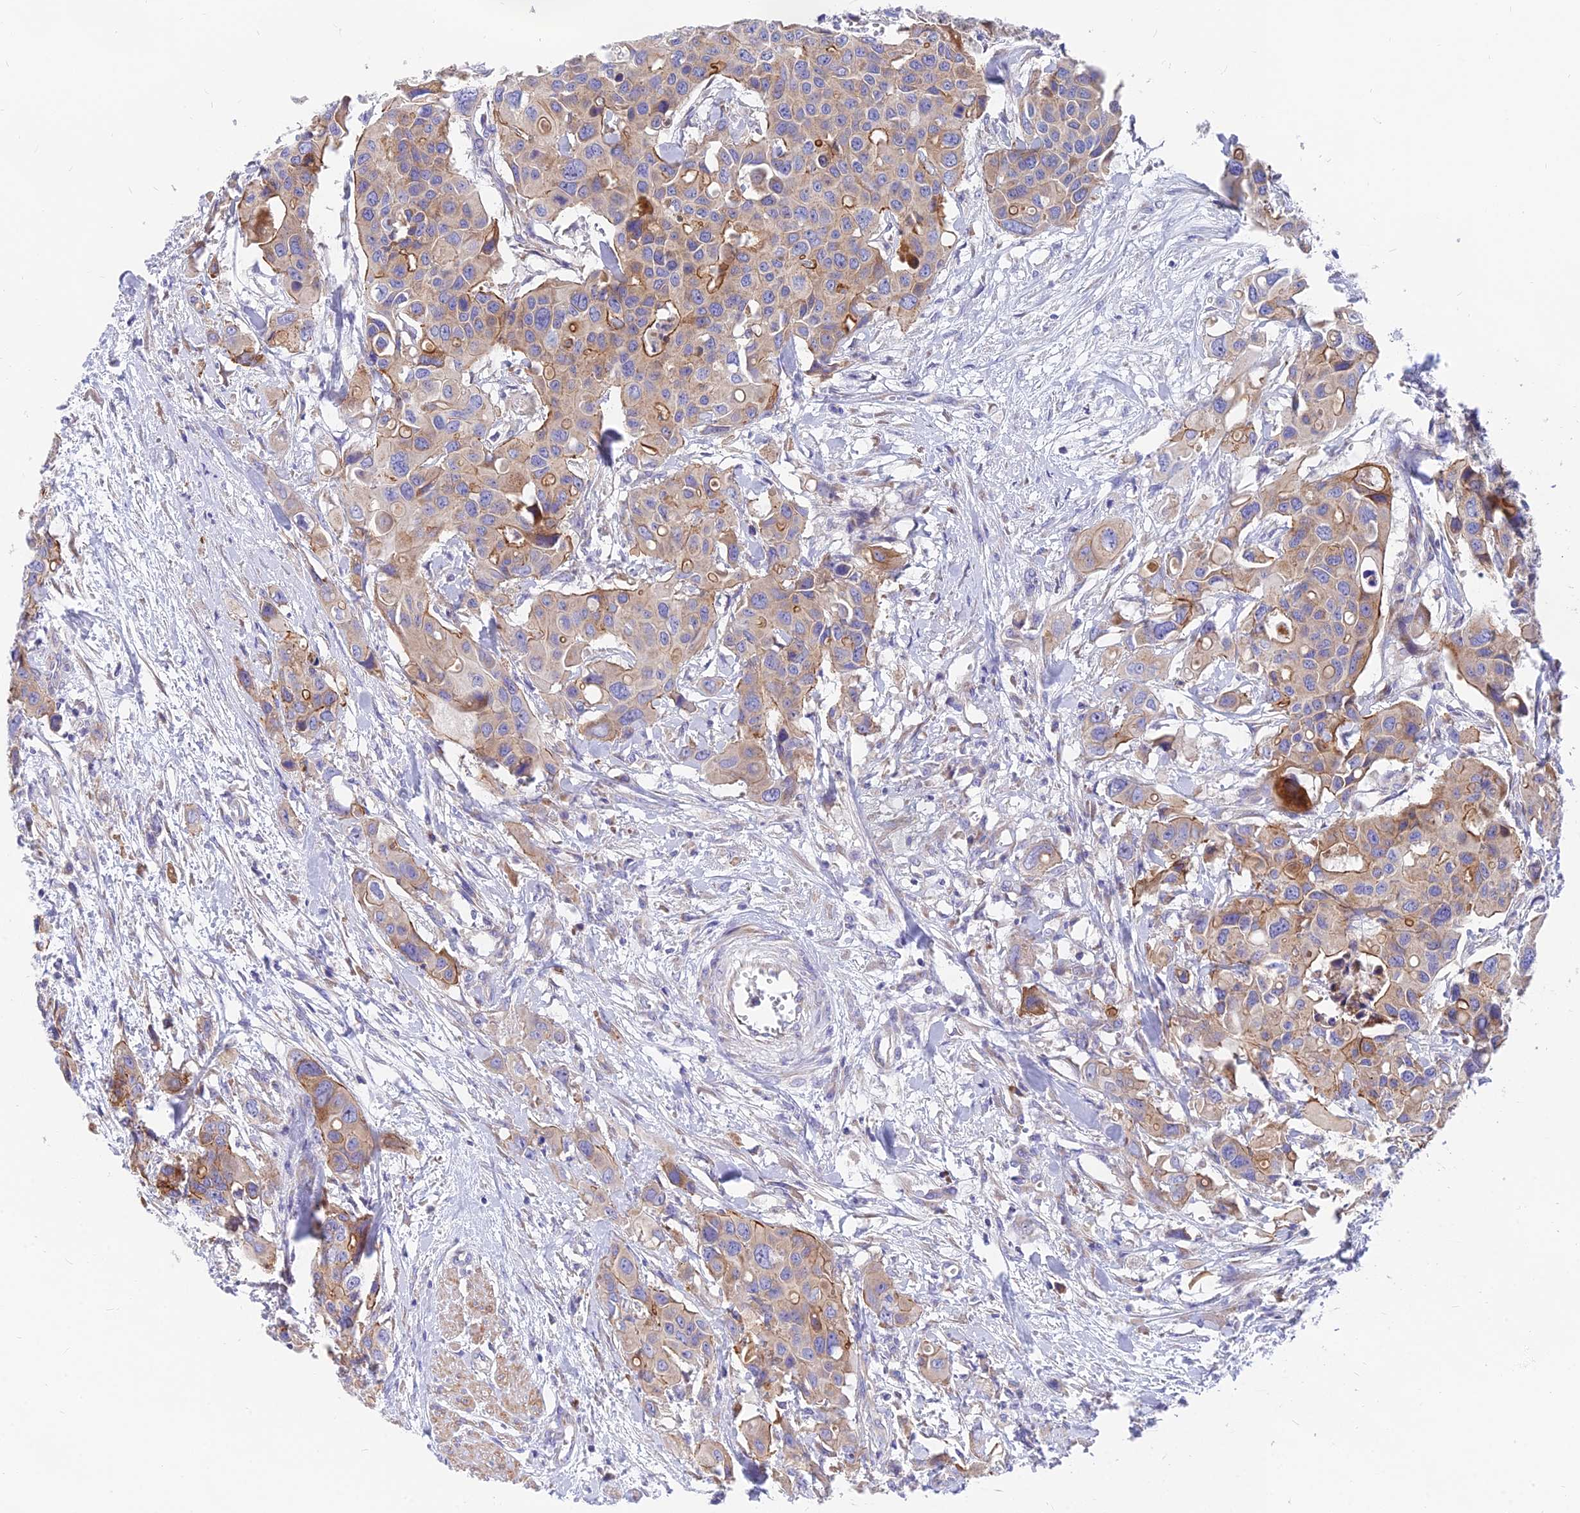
{"staining": {"intensity": "strong", "quantity": "<25%", "location": "cytoplasmic/membranous"}, "tissue": "colorectal cancer", "cell_type": "Tumor cells", "image_type": "cancer", "snomed": [{"axis": "morphology", "description": "Adenocarcinoma, NOS"}, {"axis": "topography", "description": "Colon"}], "caption": "This photomicrograph demonstrates immunohistochemistry staining of human adenocarcinoma (colorectal), with medium strong cytoplasmic/membranous positivity in approximately <25% of tumor cells.", "gene": "MVB12A", "patient": {"sex": "male", "age": 77}}